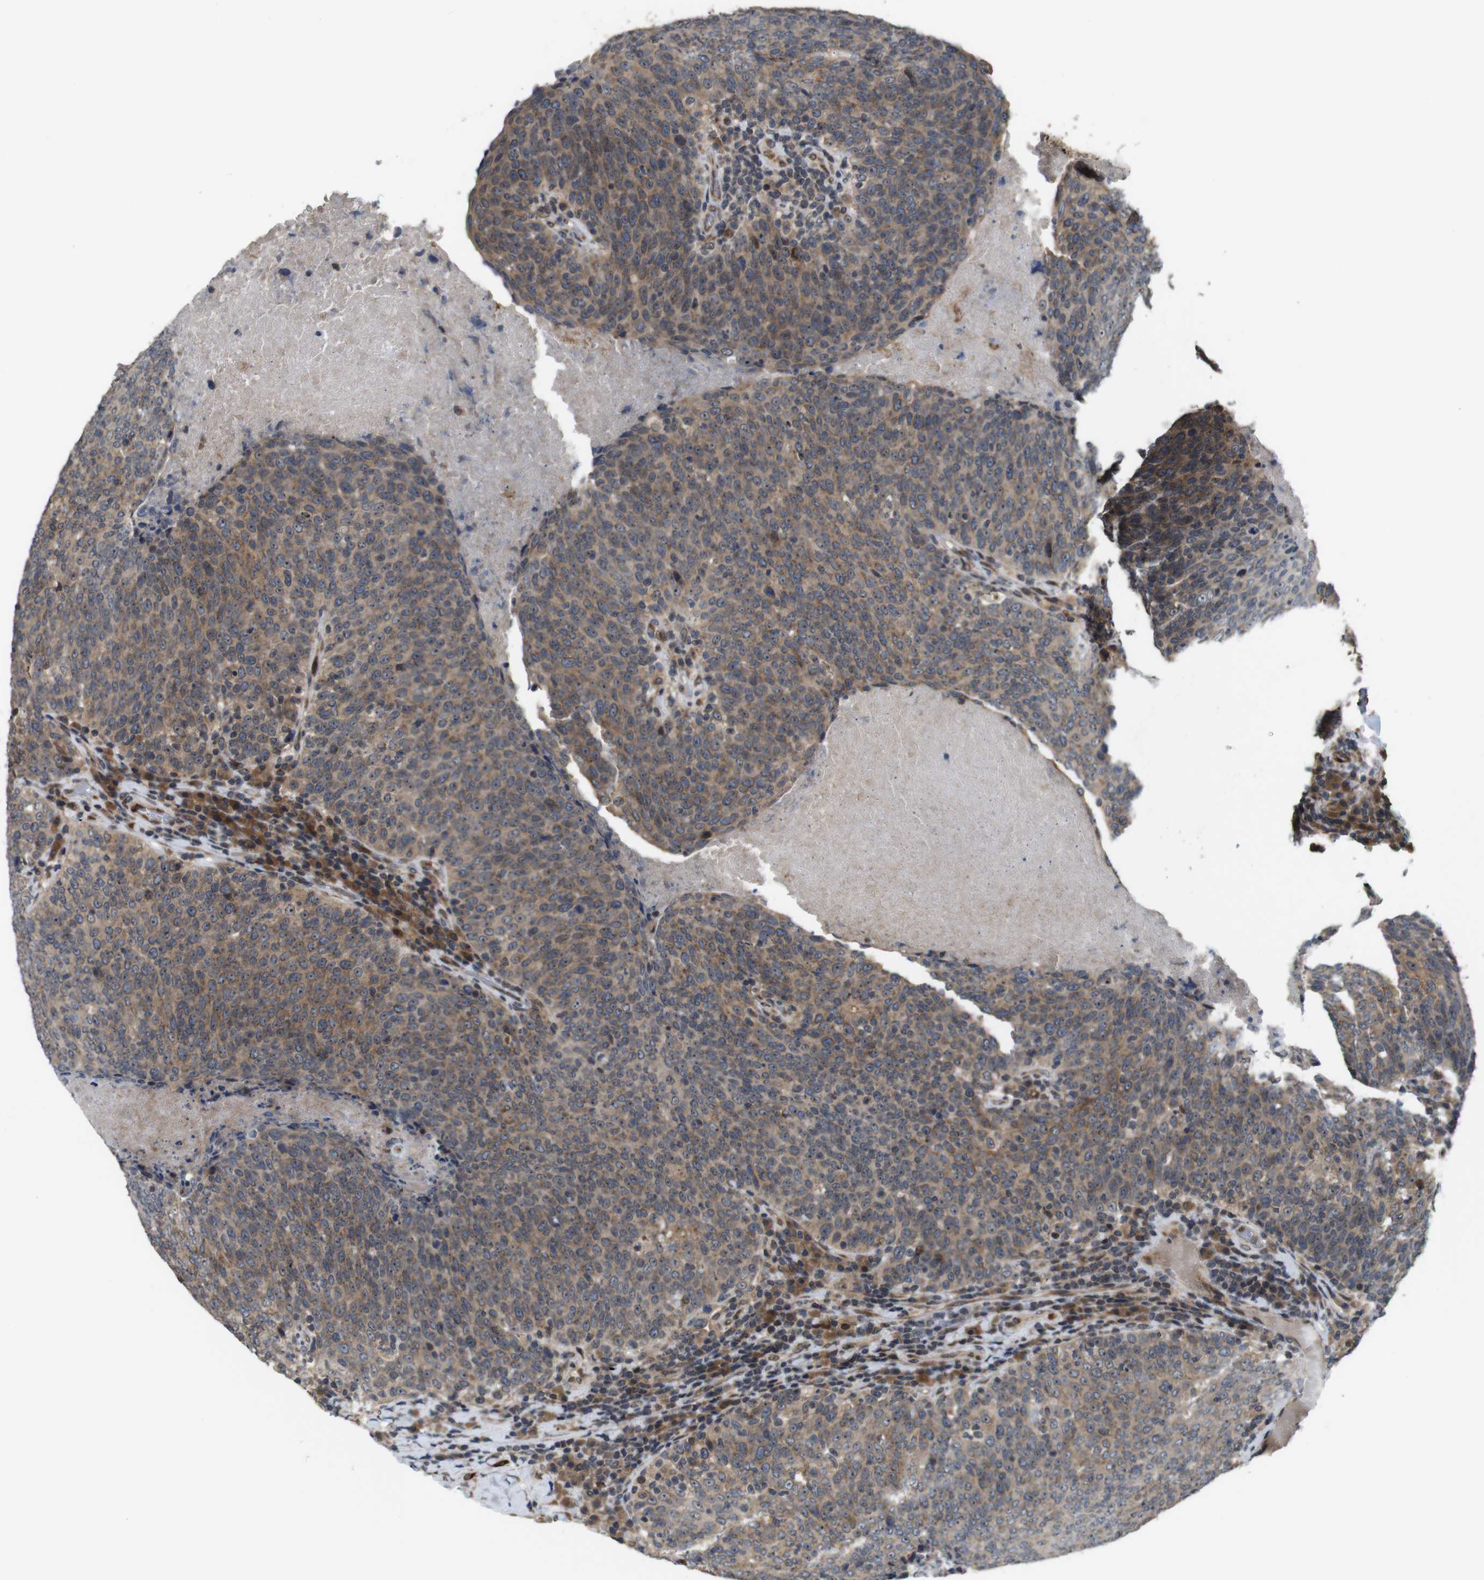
{"staining": {"intensity": "moderate", "quantity": ">75%", "location": "cytoplasmic/membranous,nuclear"}, "tissue": "head and neck cancer", "cell_type": "Tumor cells", "image_type": "cancer", "snomed": [{"axis": "morphology", "description": "Squamous cell carcinoma, NOS"}, {"axis": "morphology", "description": "Squamous cell carcinoma, metastatic, NOS"}, {"axis": "topography", "description": "Lymph node"}, {"axis": "topography", "description": "Head-Neck"}], "caption": "A photomicrograph showing moderate cytoplasmic/membranous and nuclear expression in about >75% of tumor cells in head and neck cancer, as visualized by brown immunohistochemical staining.", "gene": "EFCAB14", "patient": {"sex": "male", "age": 62}}